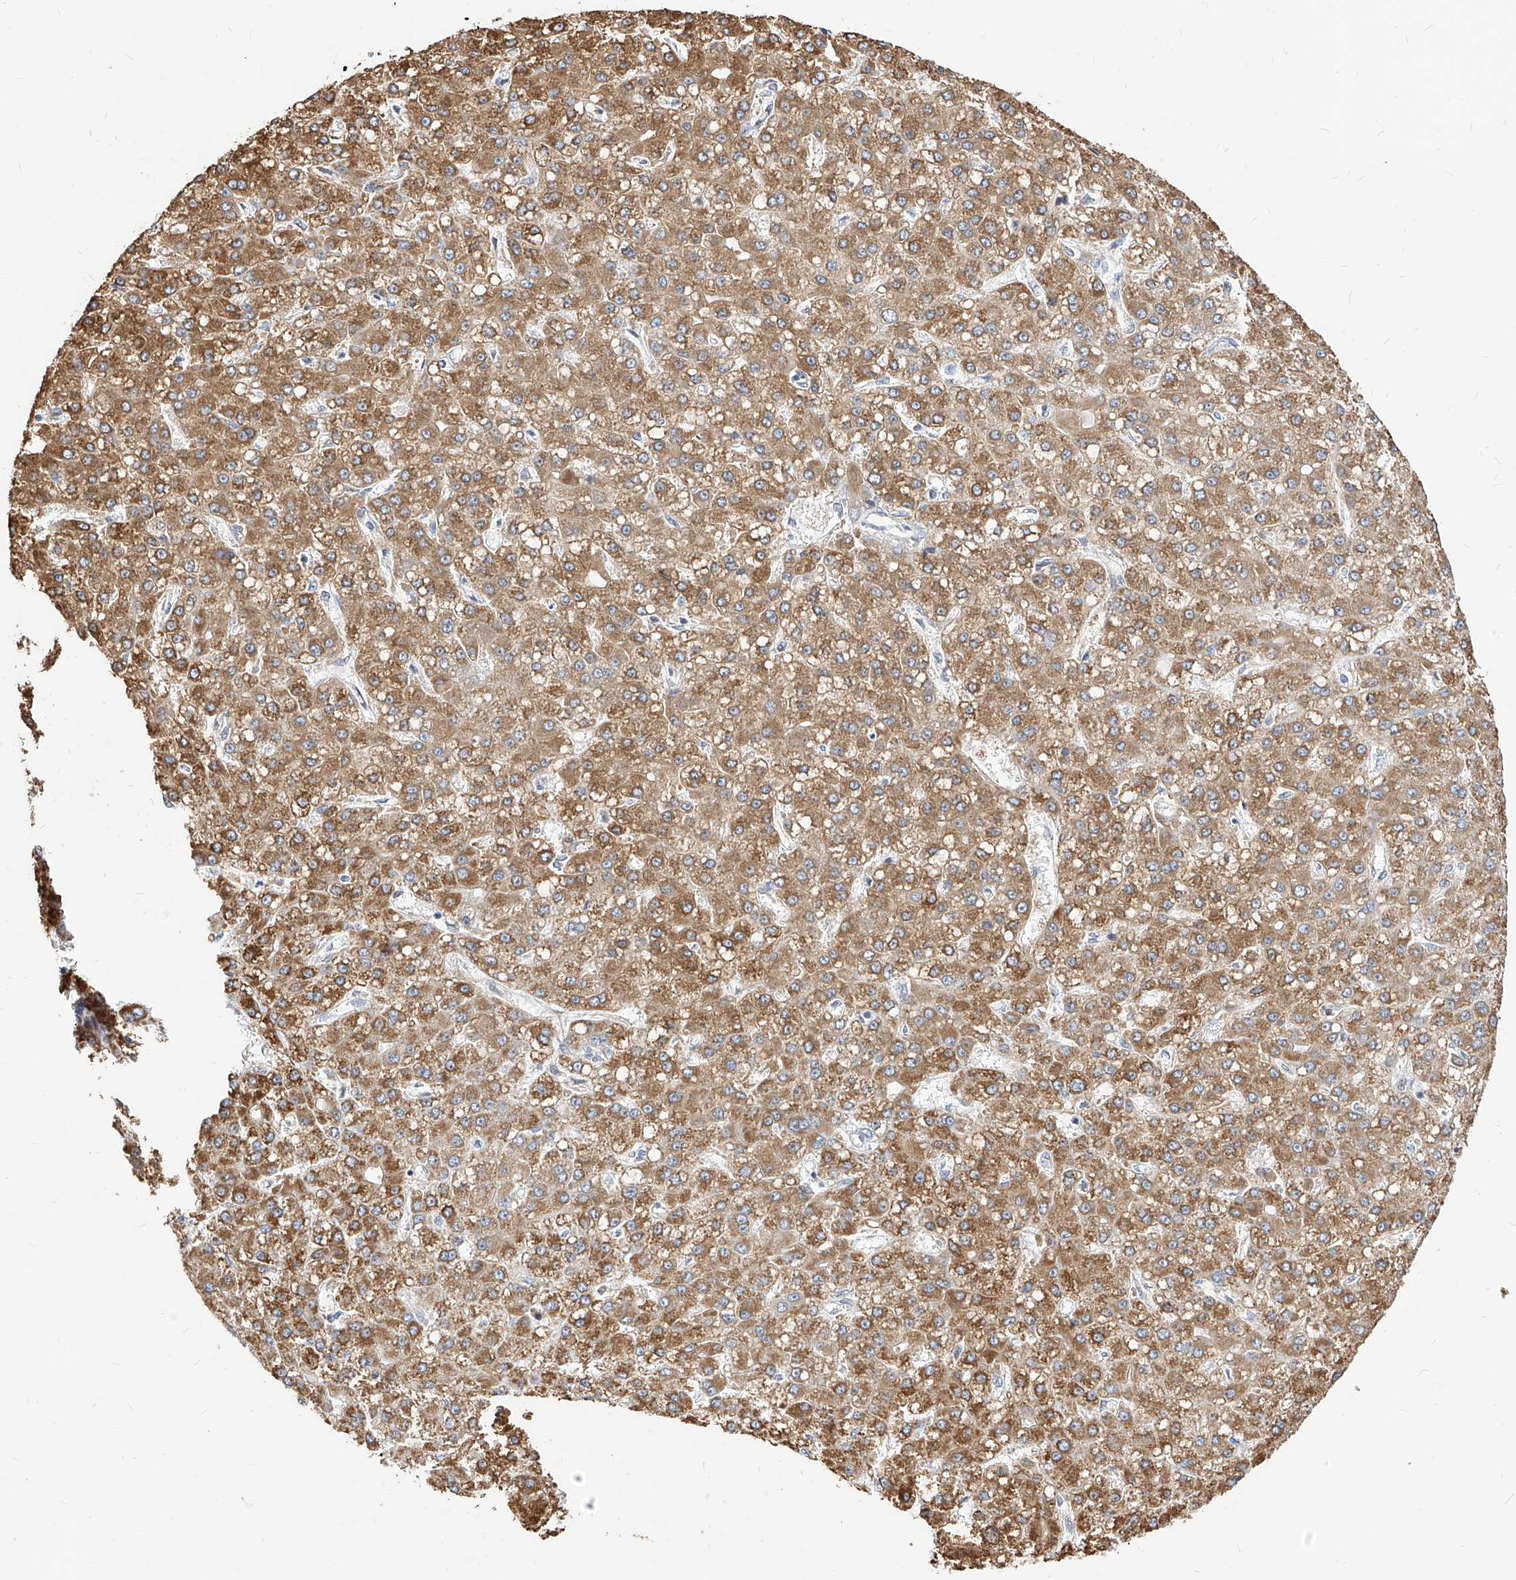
{"staining": {"intensity": "moderate", "quantity": ">75%", "location": "cytoplasmic/membranous"}, "tissue": "liver cancer", "cell_type": "Tumor cells", "image_type": "cancer", "snomed": [{"axis": "morphology", "description": "Carcinoma, Hepatocellular, NOS"}, {"axis": "topography", "description": "Liver"}], "caption": "Immunohistochemical staining of liver cancer exhibits medium levels of moderate cytoplasmic/membranous expression in about >75% of tumor cells. The staining is performed using DAB brown chromogen to label protein expression. The nuclei are counter-stained blue using hematoxylin.", "gene": "TTLL8", "patient": {"sex": "male", "age": 67}}